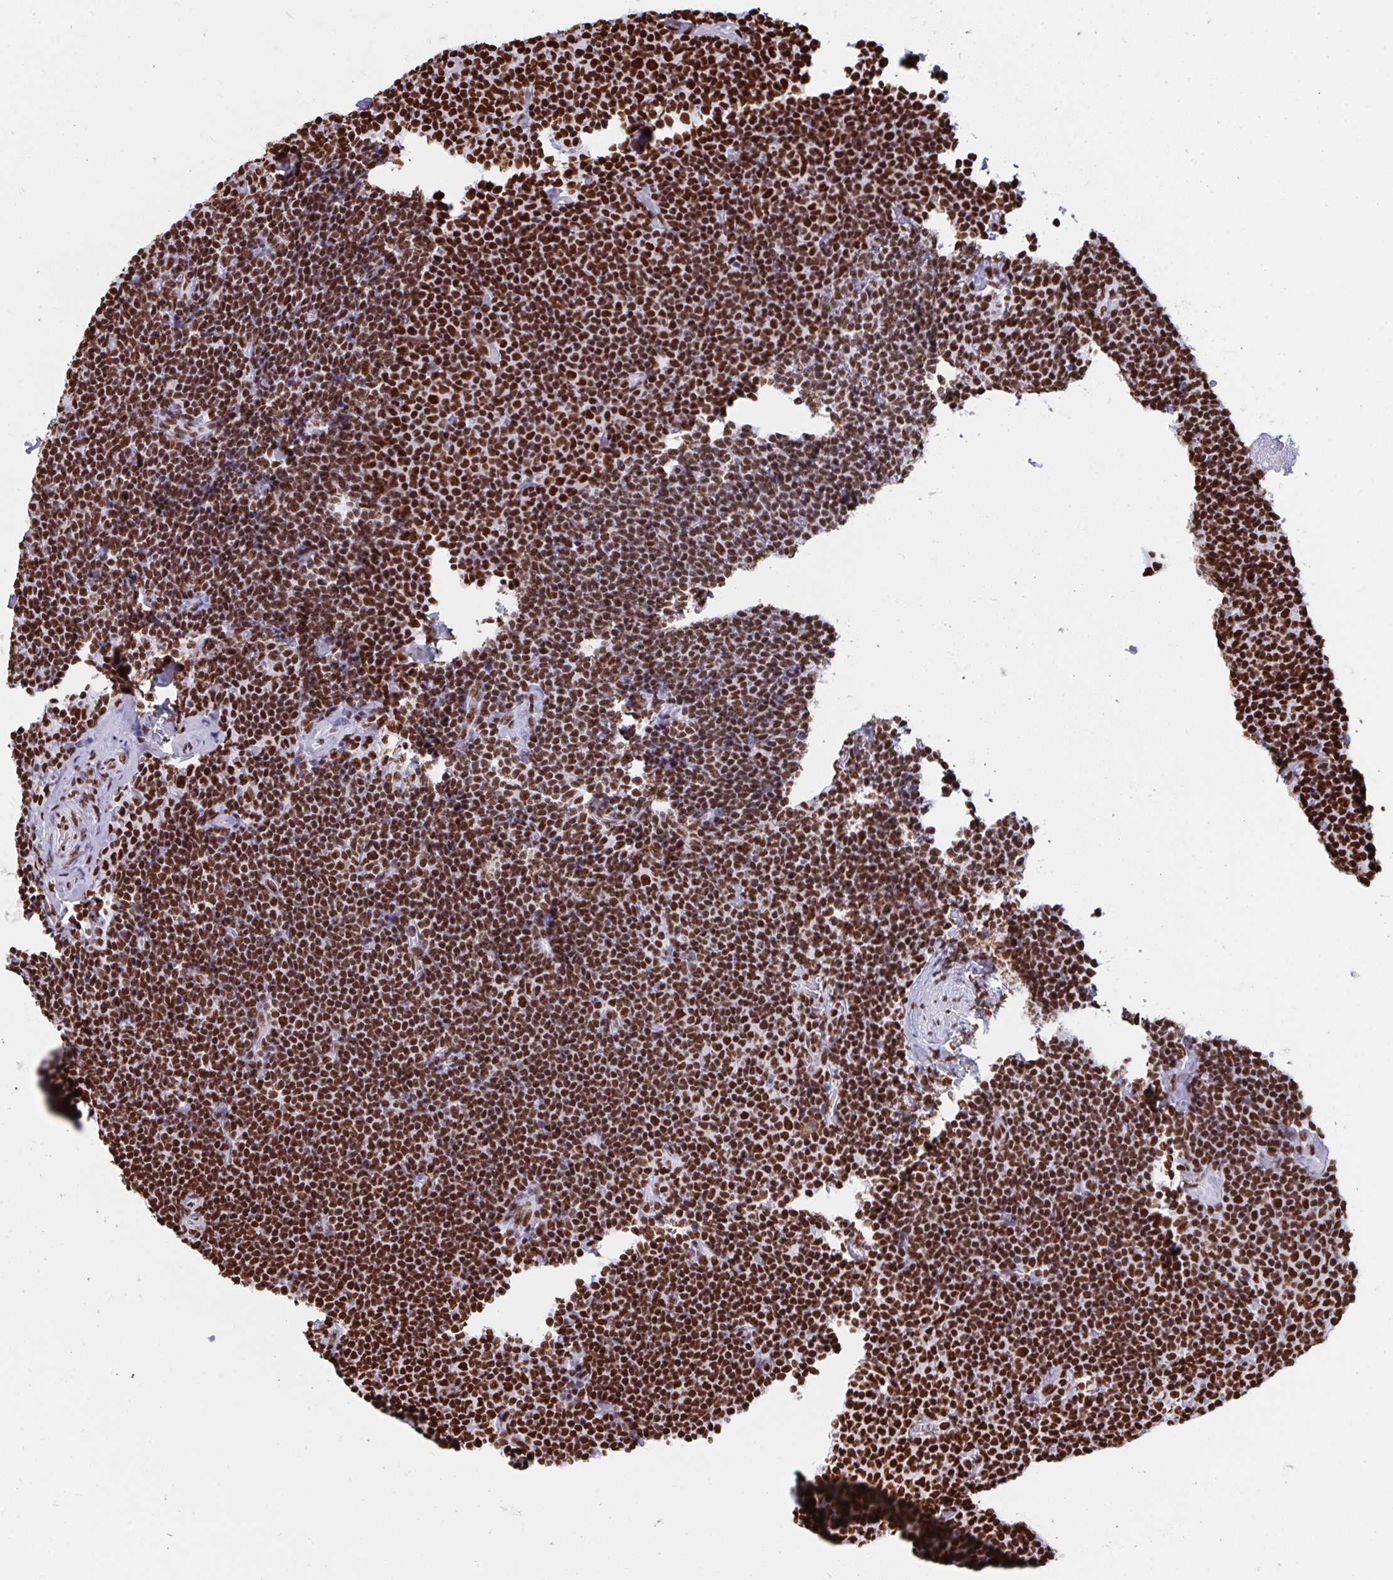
{"staining": {"intensity": "strong", "quantity": ">75%", "location": "nuclear"}, "tissue": "lymphoma", "cell_type": "Tumor cells", "image_type": "cancer", "snomed": [{"axis": "morphology", "description": "Malignant lymphoma, non-Hodgkin's type, Low grade"}, {"axis": "topography", "description": "Lymph node"}], "caption": "Immunohistochemistry of malignant lymphoma, non-Hodgkin's type (low-grade) shows high levels of strong nuclear positivity in about >75% of tumor cells. (Stains: DAB in brown, nuclei in blue, Microscopy: brightfield microscopy at high magnification).", "gene": "GAR1", "patient": {"sex": "male", "age": 81}}